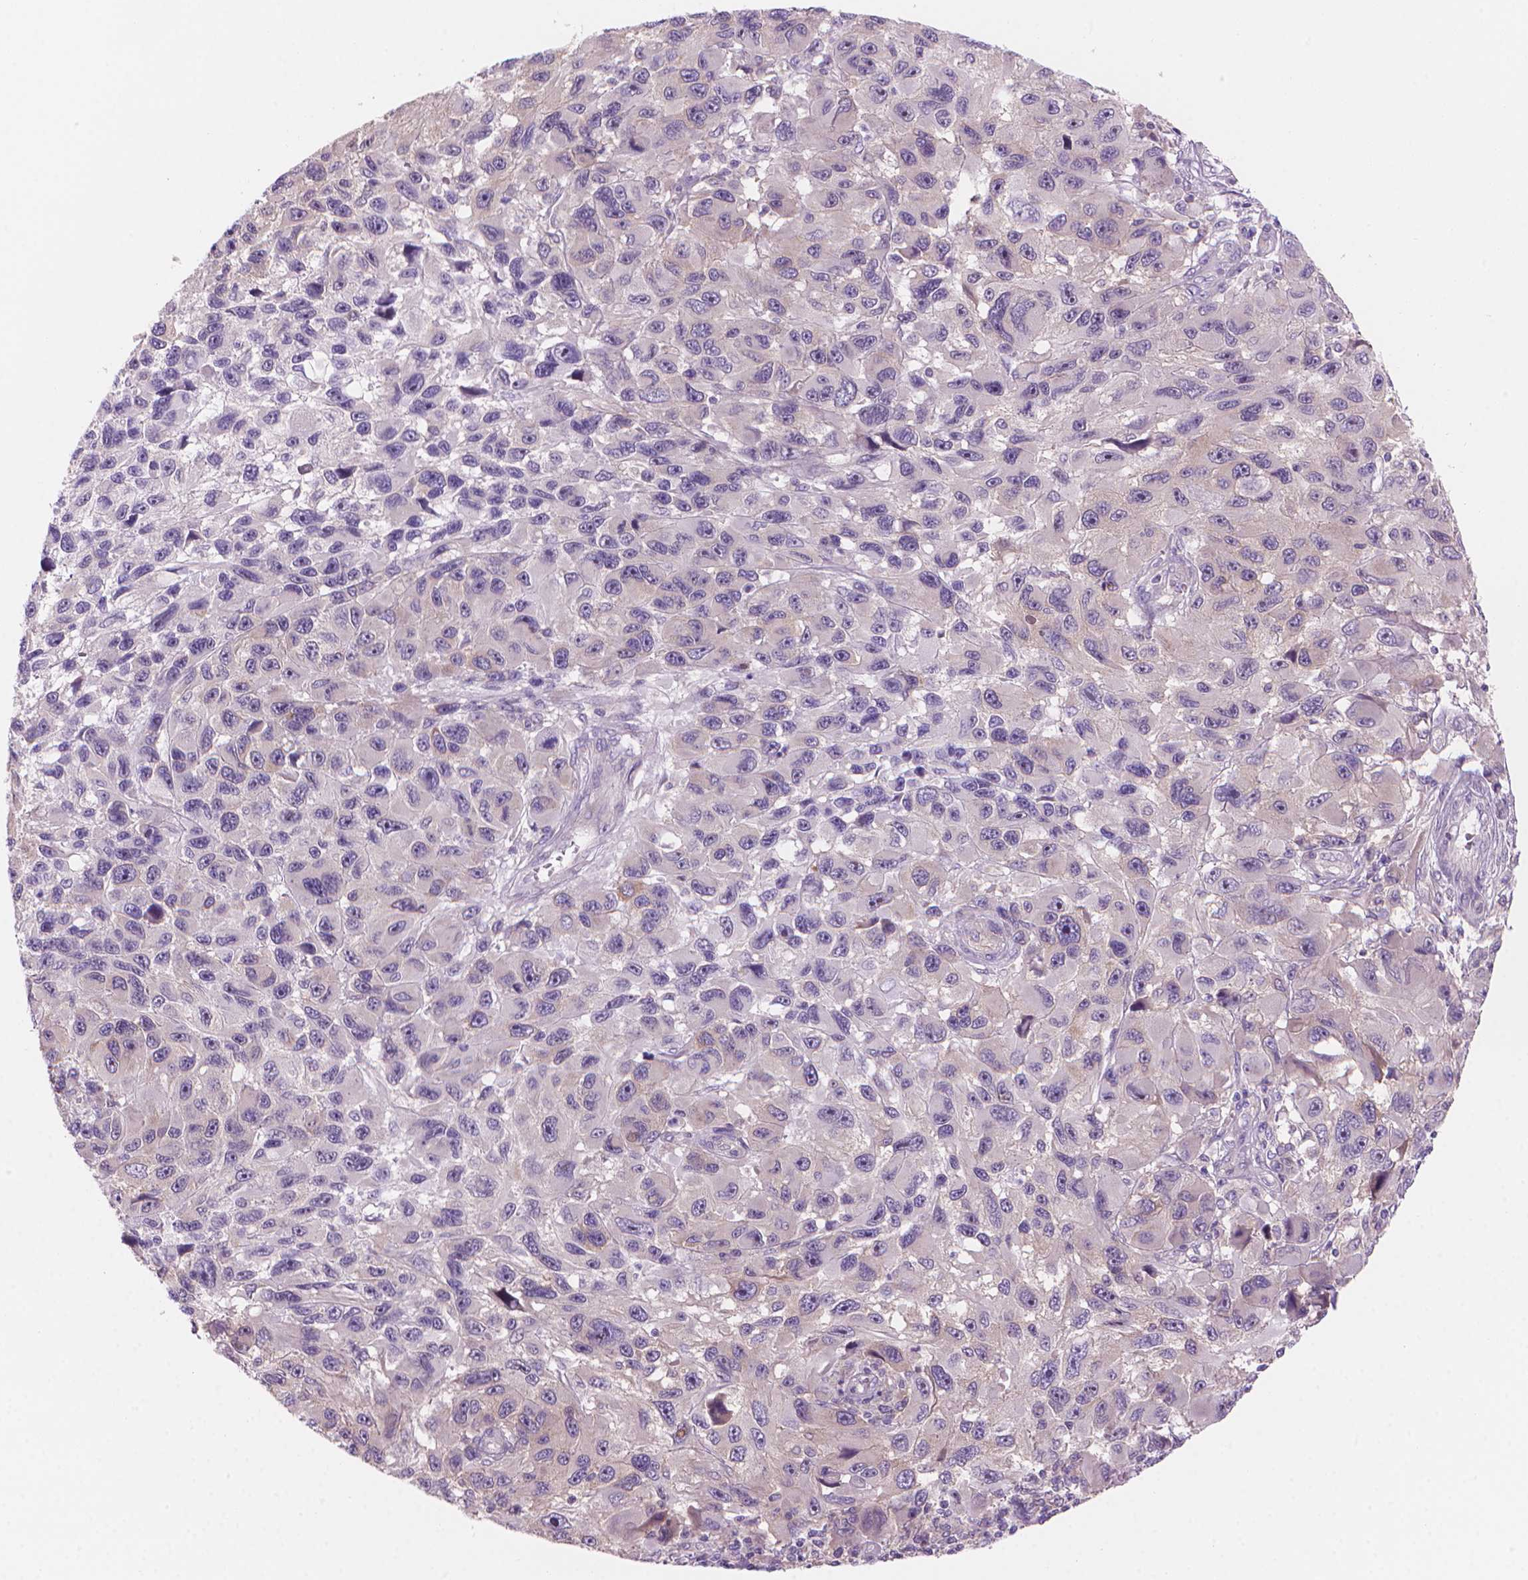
{"staining": {"intensity": "negative", "quantity": "none", "location": "none"}, "tissue": "melanoma", "cell_type": "Tumor cells", "image_type": "cancer", "snomed": [{"axis": "morphology", "description": "Malignant melanoma, NOS"}, {"axis": "topography", "description": "Skin"}], "caption": "An immunohistochemistry micrograph of melanoma is shown. There is no staining in tumor cells of melanoma. The staining is performed using DAB brown chromogen with nuclei counter-stained in using hematoxylin.", "gene": "ENSG00000187186", "patient": {"sex": "male", "age": 53}}